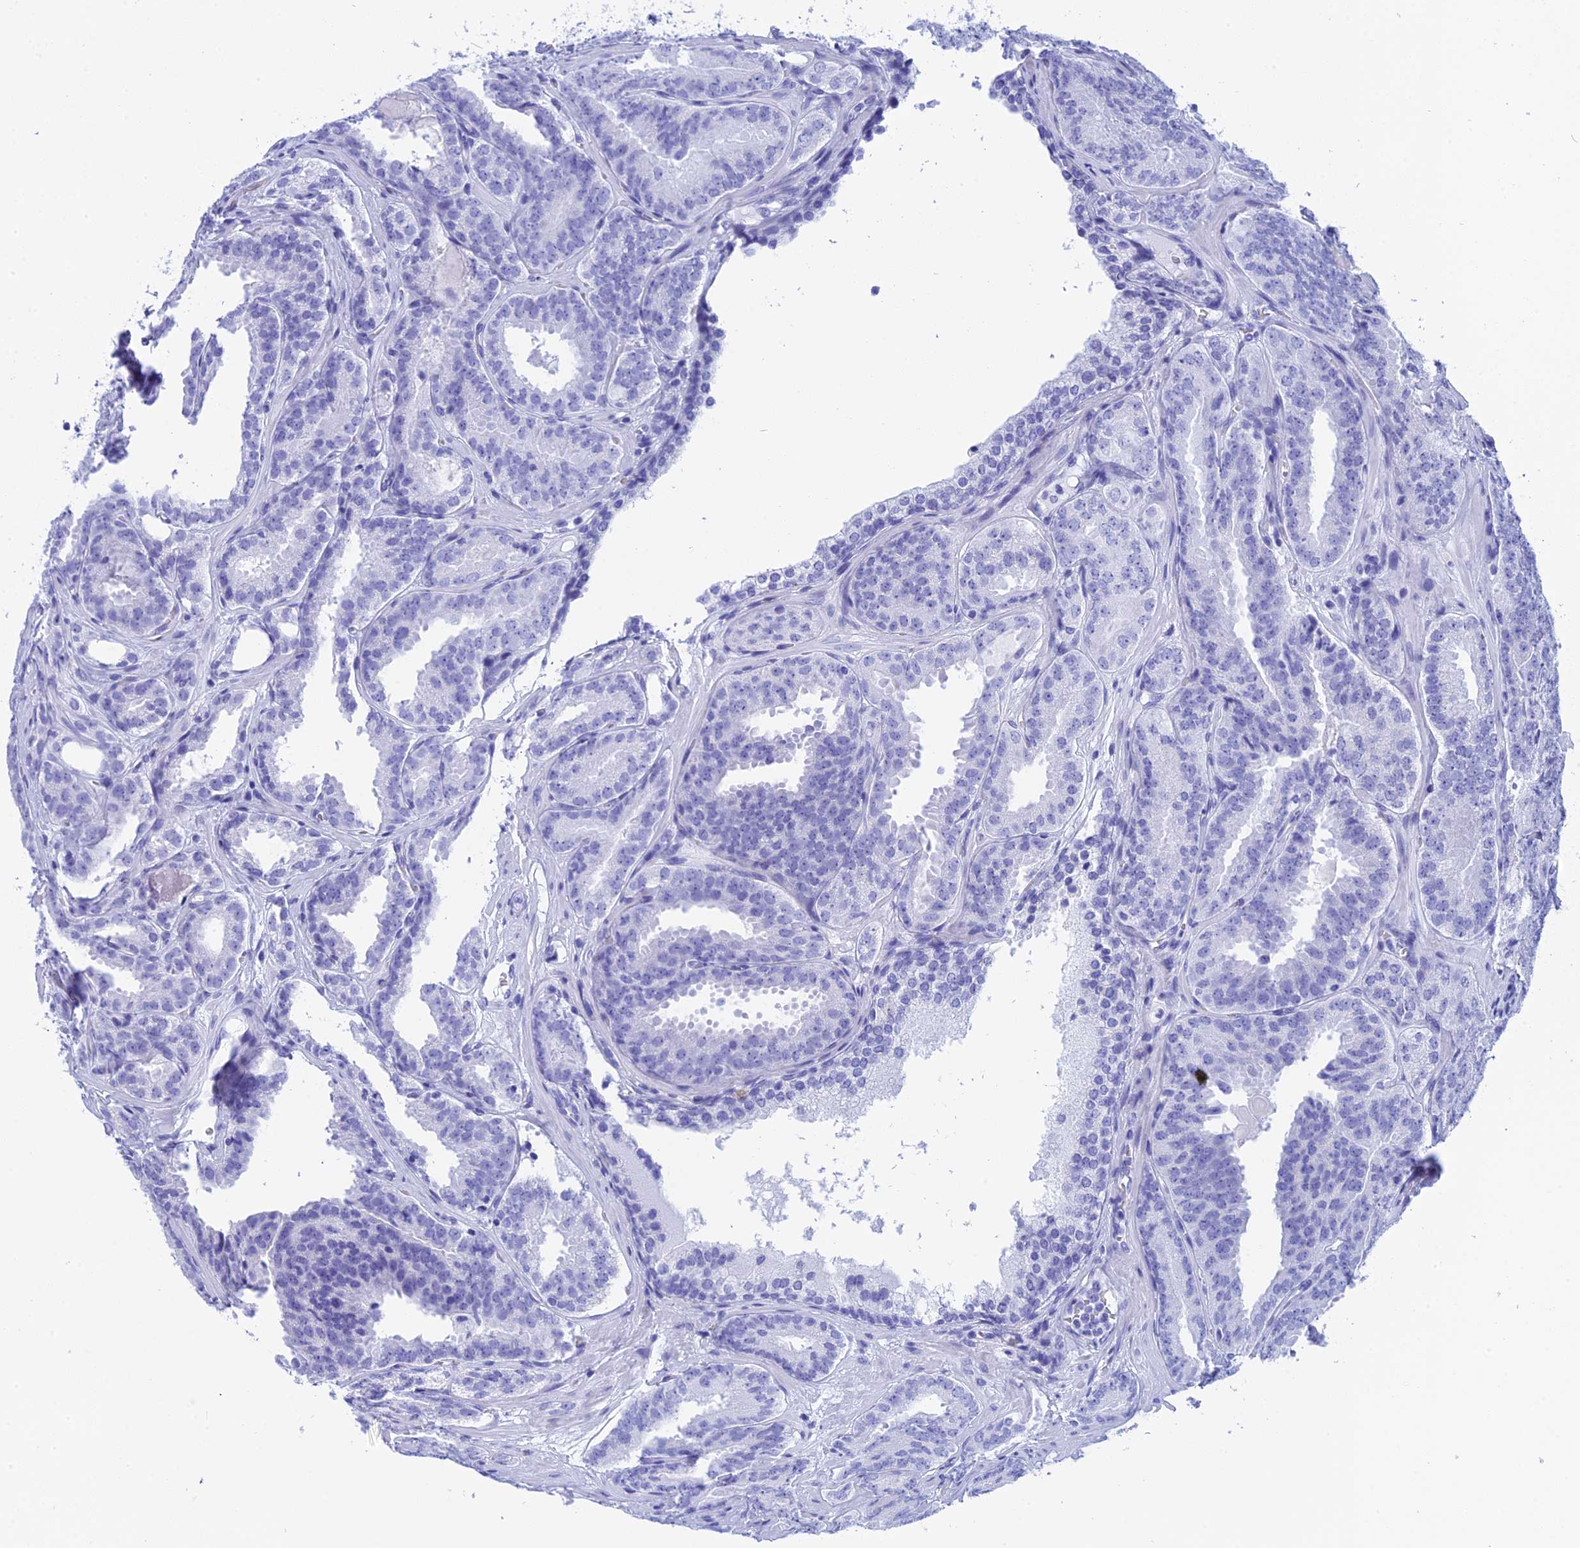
{"staining": {"intensity": "negative", "quantity": "none", "location": "none"}, "tissue": "prostate cancer", "cell_type": "Tumor cells", "image_type": "cancer", "snomed": [{"axis": "morphology", "description": "Adenocarcinoma, High grade"}, {"axis": "topography", "description": "Prostate"}], "caption": "The photomicrograph demonstrates no staining of tumor cells in prostate cancer. (DAB (3,3'-diaminobenzidine) immunohistochemistry (IHC) with hematoxylin counter stain).", "gene": "TEX101", "patient": {"sex": "male", "age": 63}}